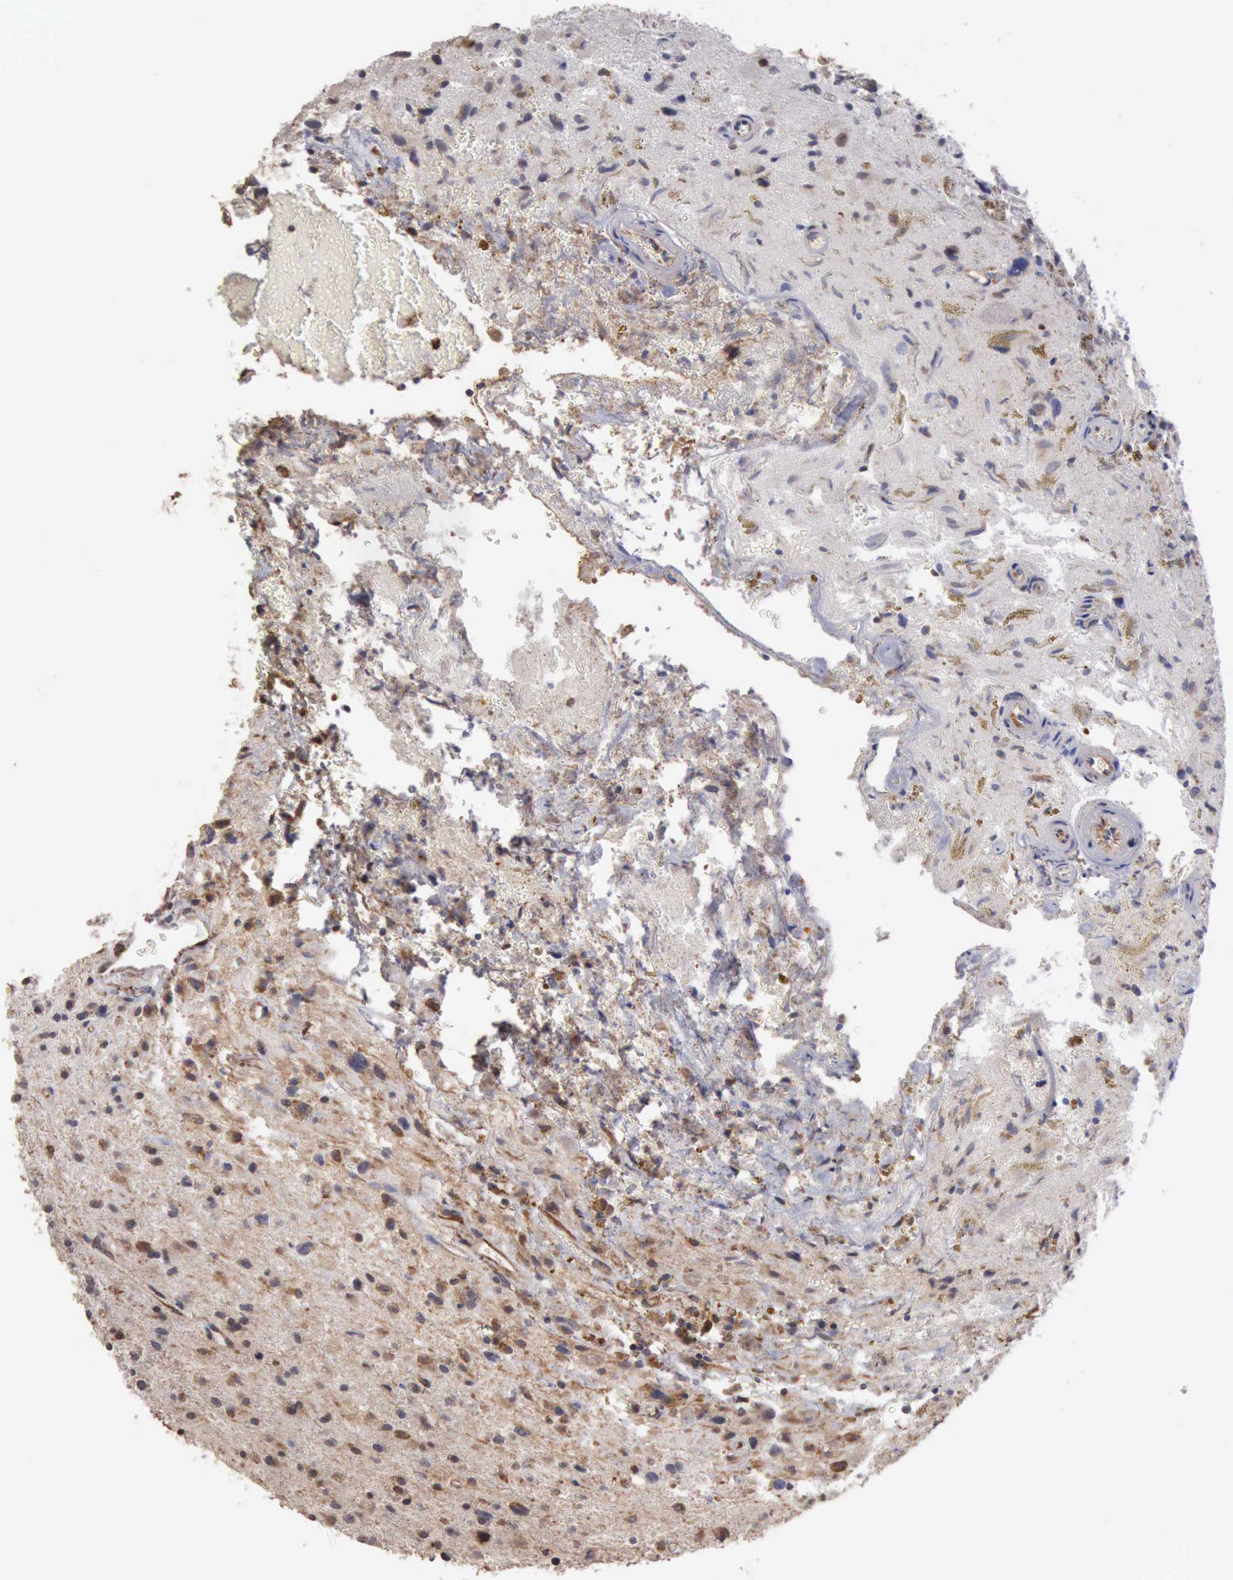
{"staining": {"intensity": "weak", "quantity": "<25%", "location": "cytoplasmic/membranous"}, "tissue": "glioma", "cell_type": "Tumor cells", "image_type": "cancer", "snomed": [{"axis": "morphology", "description": "Glioma, malignant, High grade"}, {"axis": "topography", "description": "Brain"}], "caption": "Immunohistochemical staining of human malignant glioma (high-grade) shows no significant expression in tumor cells. (DAB immunohistochemistry (IHC) visualized using brightfield microscopy, high magnification).", "gene": "GPR101", "patient": {"sex": "male", "age": 48}}